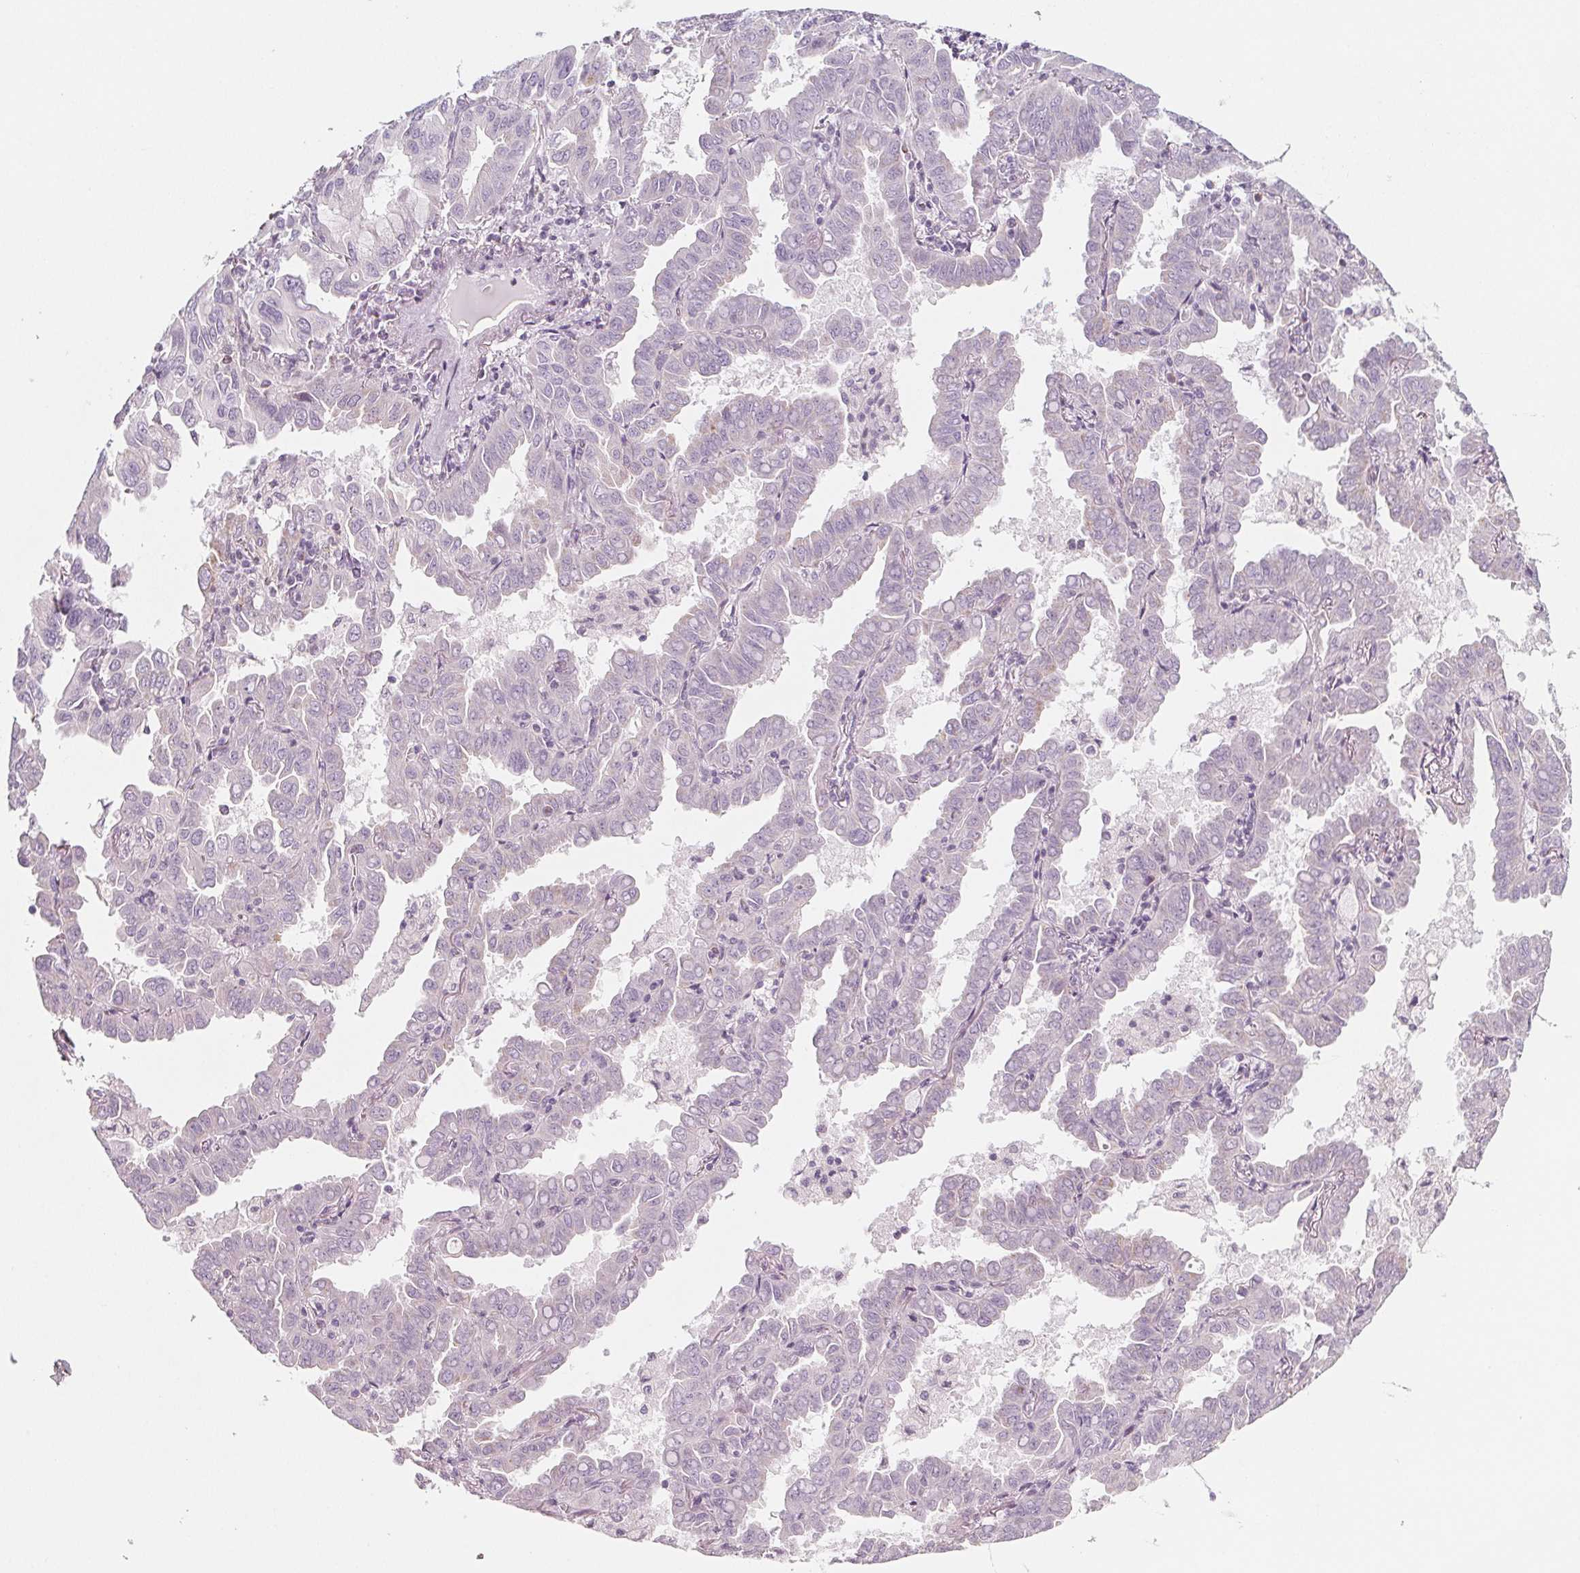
{"staining": {"intensity": "negative", "quantity": "none", "location": "none"}, "tissue": "lung cancer", "cell_type": "Tumor cells", "image_type": "cancer", "snomed": [{"axis": "morphology", "description": "Adenocarcinoma, NOS"}, {"axis": "topography", "description": "Lung"}], "caption": "There is no significant staining in tumor cells of lung cancer.", "gene": "IL17C", "patient": {"sex": "male", "age": 64}}